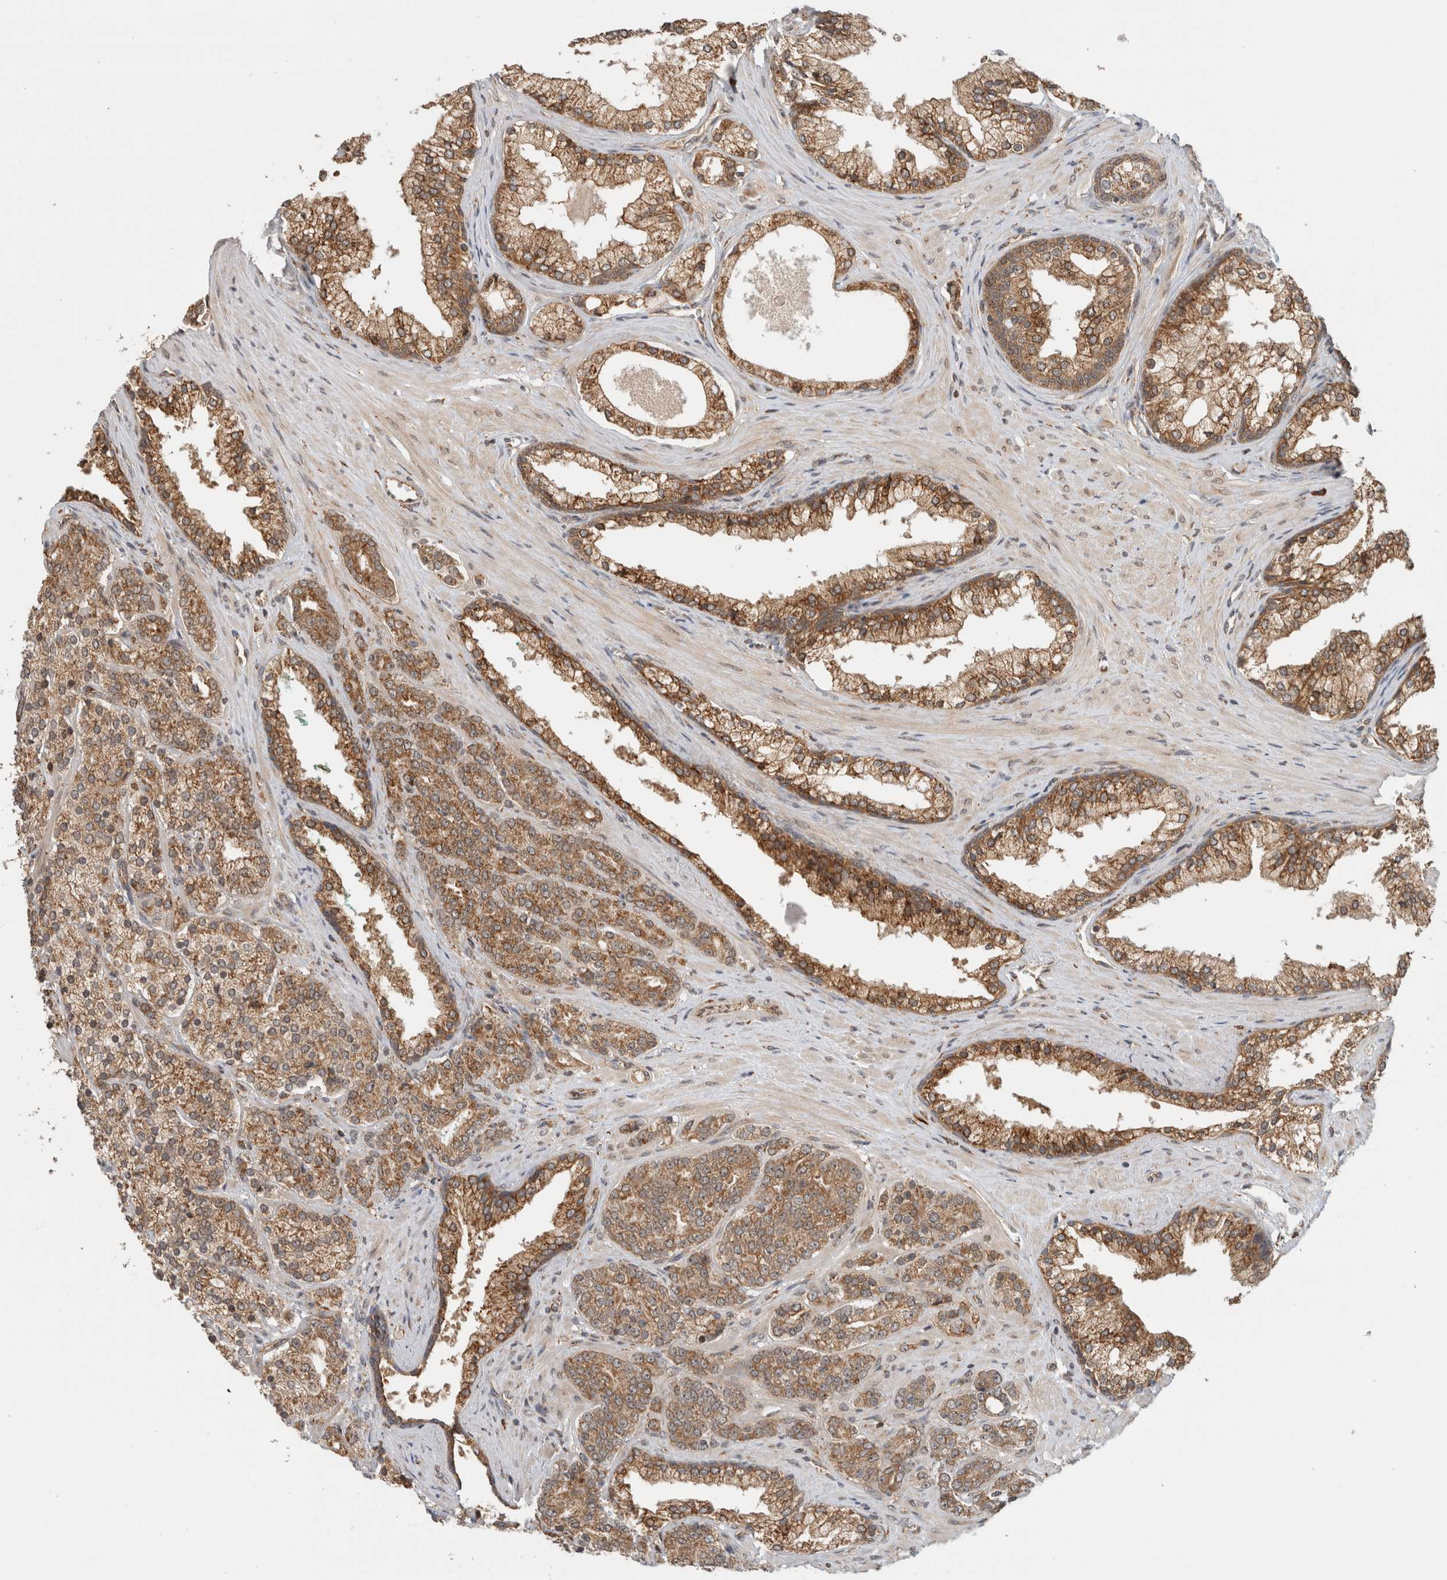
{"staining": {"intensity": "moderate", "quantity": "25%-75%", "location": "cytoplasmic/membranous"}, "tissue": "prostate cancer", "cell_type": "Tumor cells", "image_type": "cancer", "snomed": [{"axis": "morphology", "description": "Adenocarcinoma, High grade"}, {"axis": "topography", "description": "Prostate"}], "caption": "Moderate cytoplasmic/membranous protein expression is identified in approximately 25%-75% of tumor cells in prostate cancer (high-grade adenocarcinoma).", "gene": "MS4A7", "patient": {"sex": "male", "age": 71}}